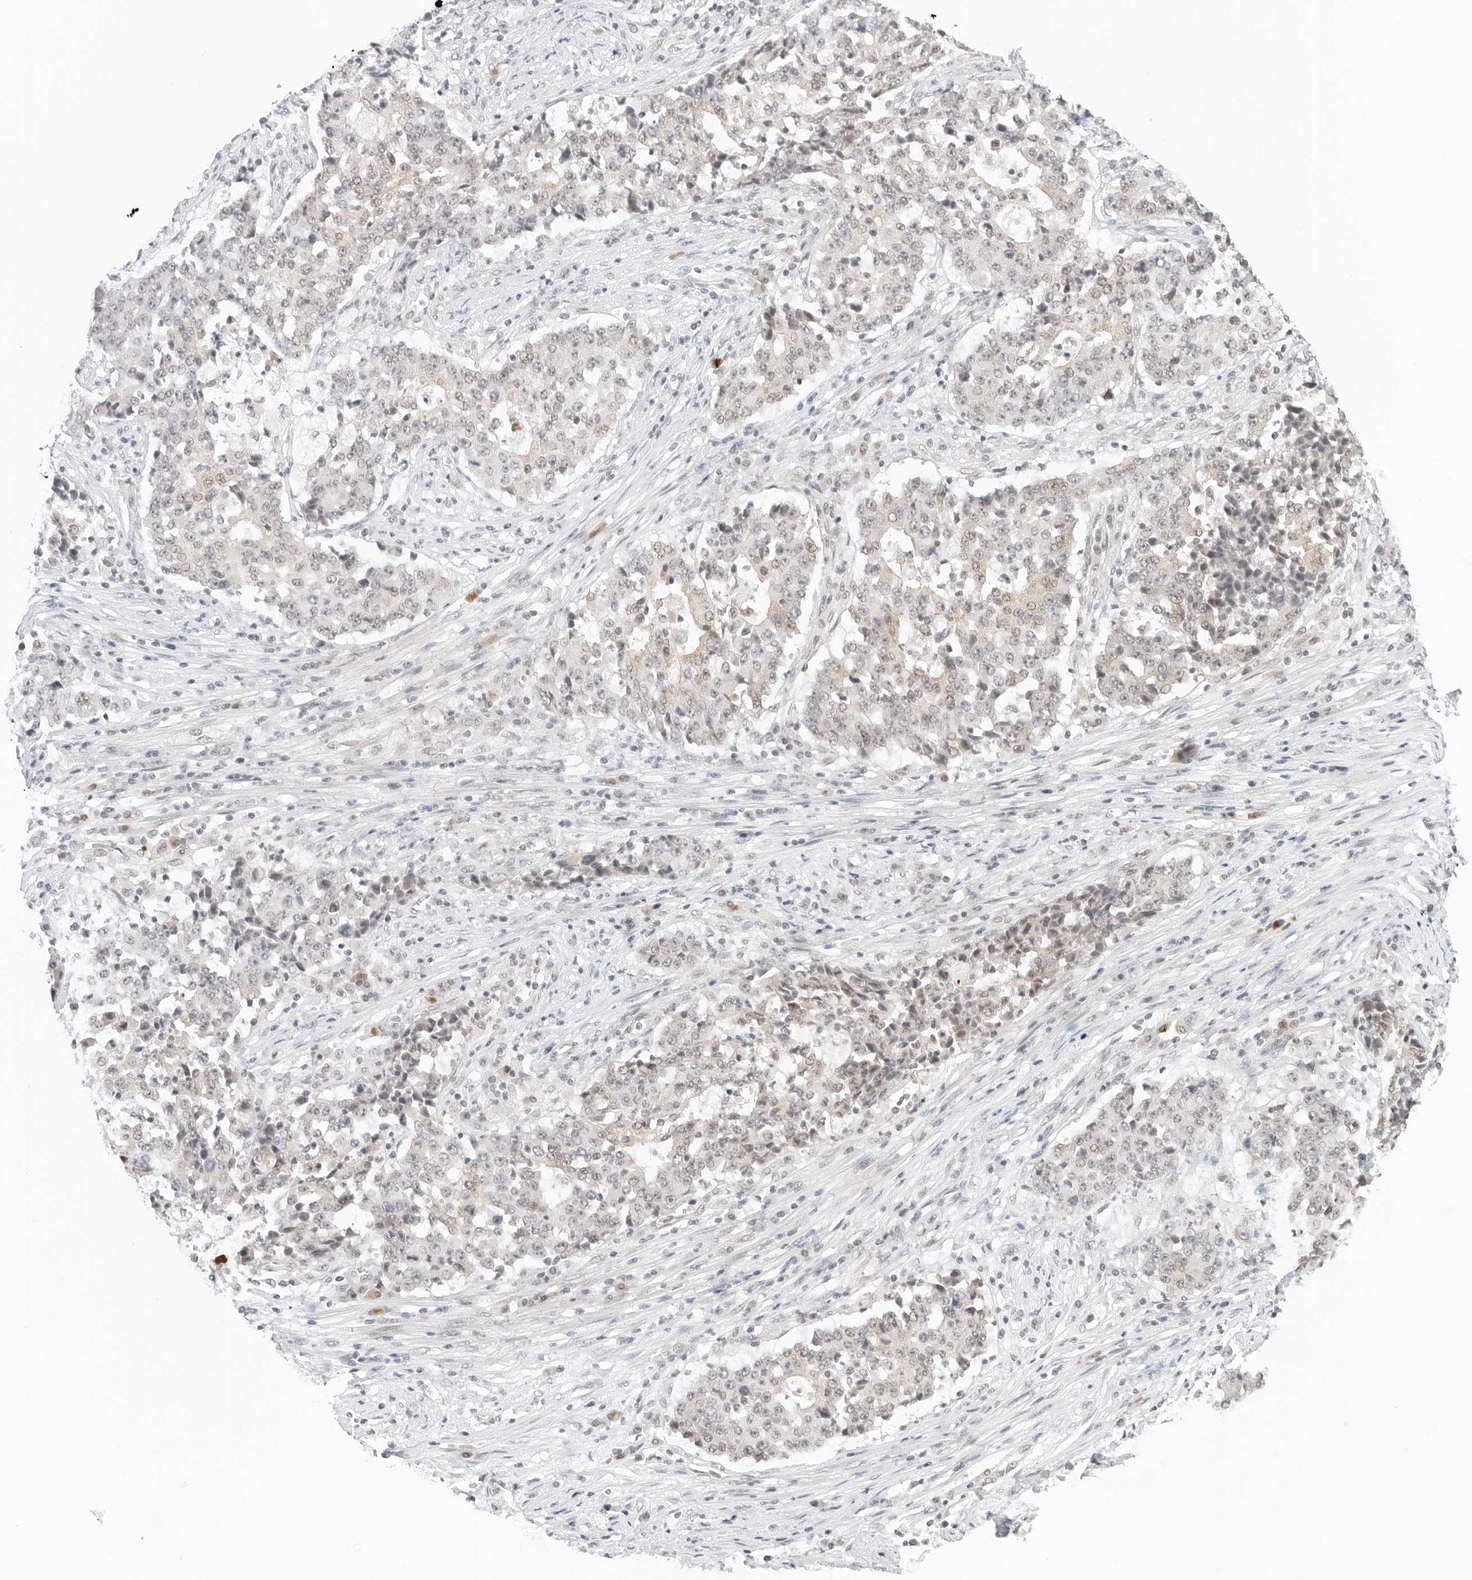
{"staining": {"intensity": "negative", "quantity": "none", "location": "none"}, "tissue": "stomach cancer", "cell_type": "Tumor cells", "image_type": "cancer", "snomed": [{"axis": "morphology", "description": "Adenocarcinoma, NOS"}, {"axis": "topography", "description": "Stomach"}], "caption": "The IHC image has no significant expression in tumor cells of adenocarcinoma (stomach) tissue.", "gene": "NEO1", "patient": {"sex": "male", "age": 59}}